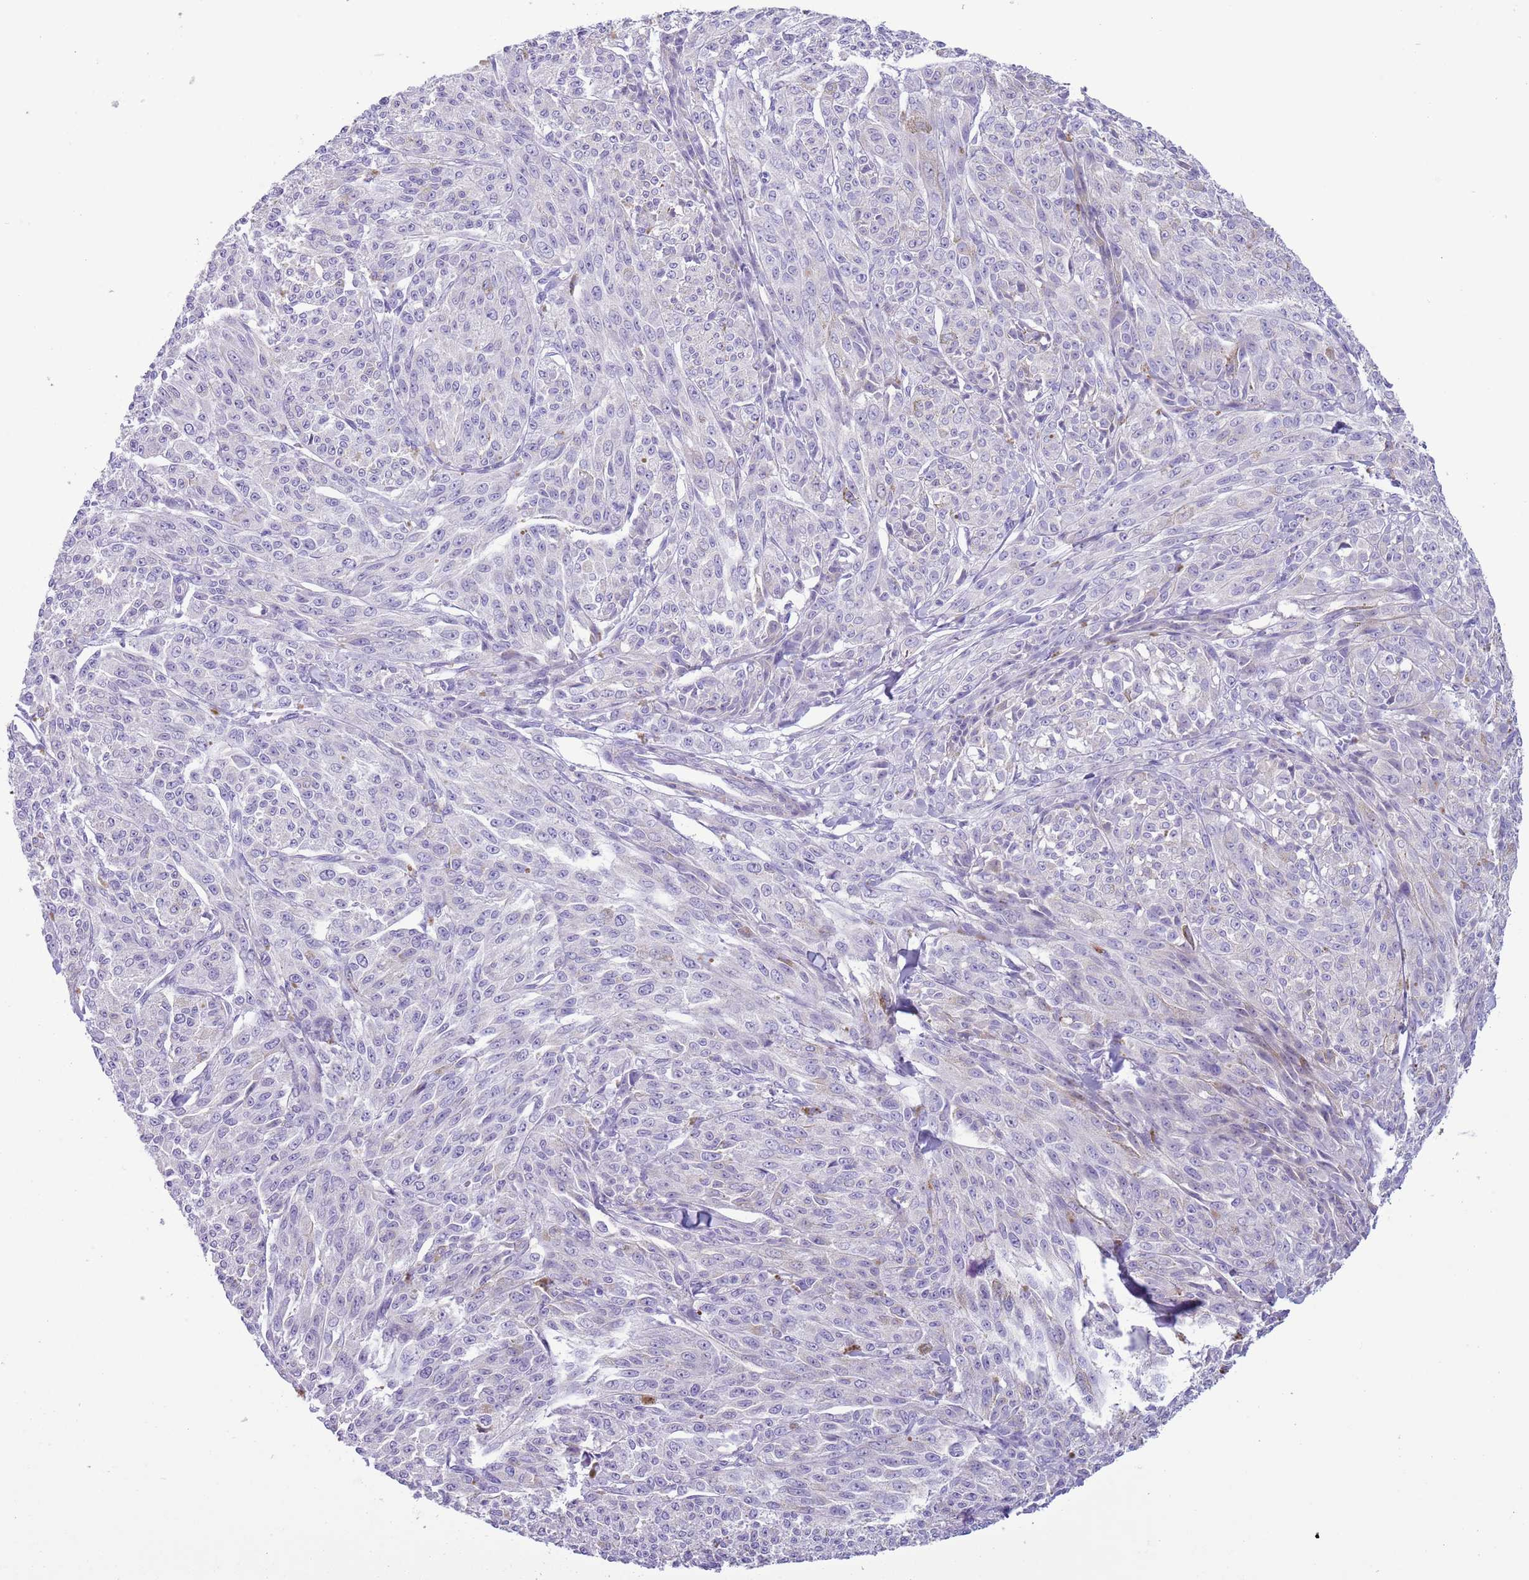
{"staining": {"intensity": "negative", "quantity": "none", "location": "none"}, "tissue": "melanoma", "cell_type": "Tumor cells", "image_type": "cancer", "snomed": [{"axis": "morphology", "description": "Malignant melanoma, NOS"}, {"axis": "topography", "description": "Skin"}], "caption": "Tumor cells show no significant protein expression in melanoma.", "gene": "OR6M1", "patient": {"sex": "female", "age": 52}}